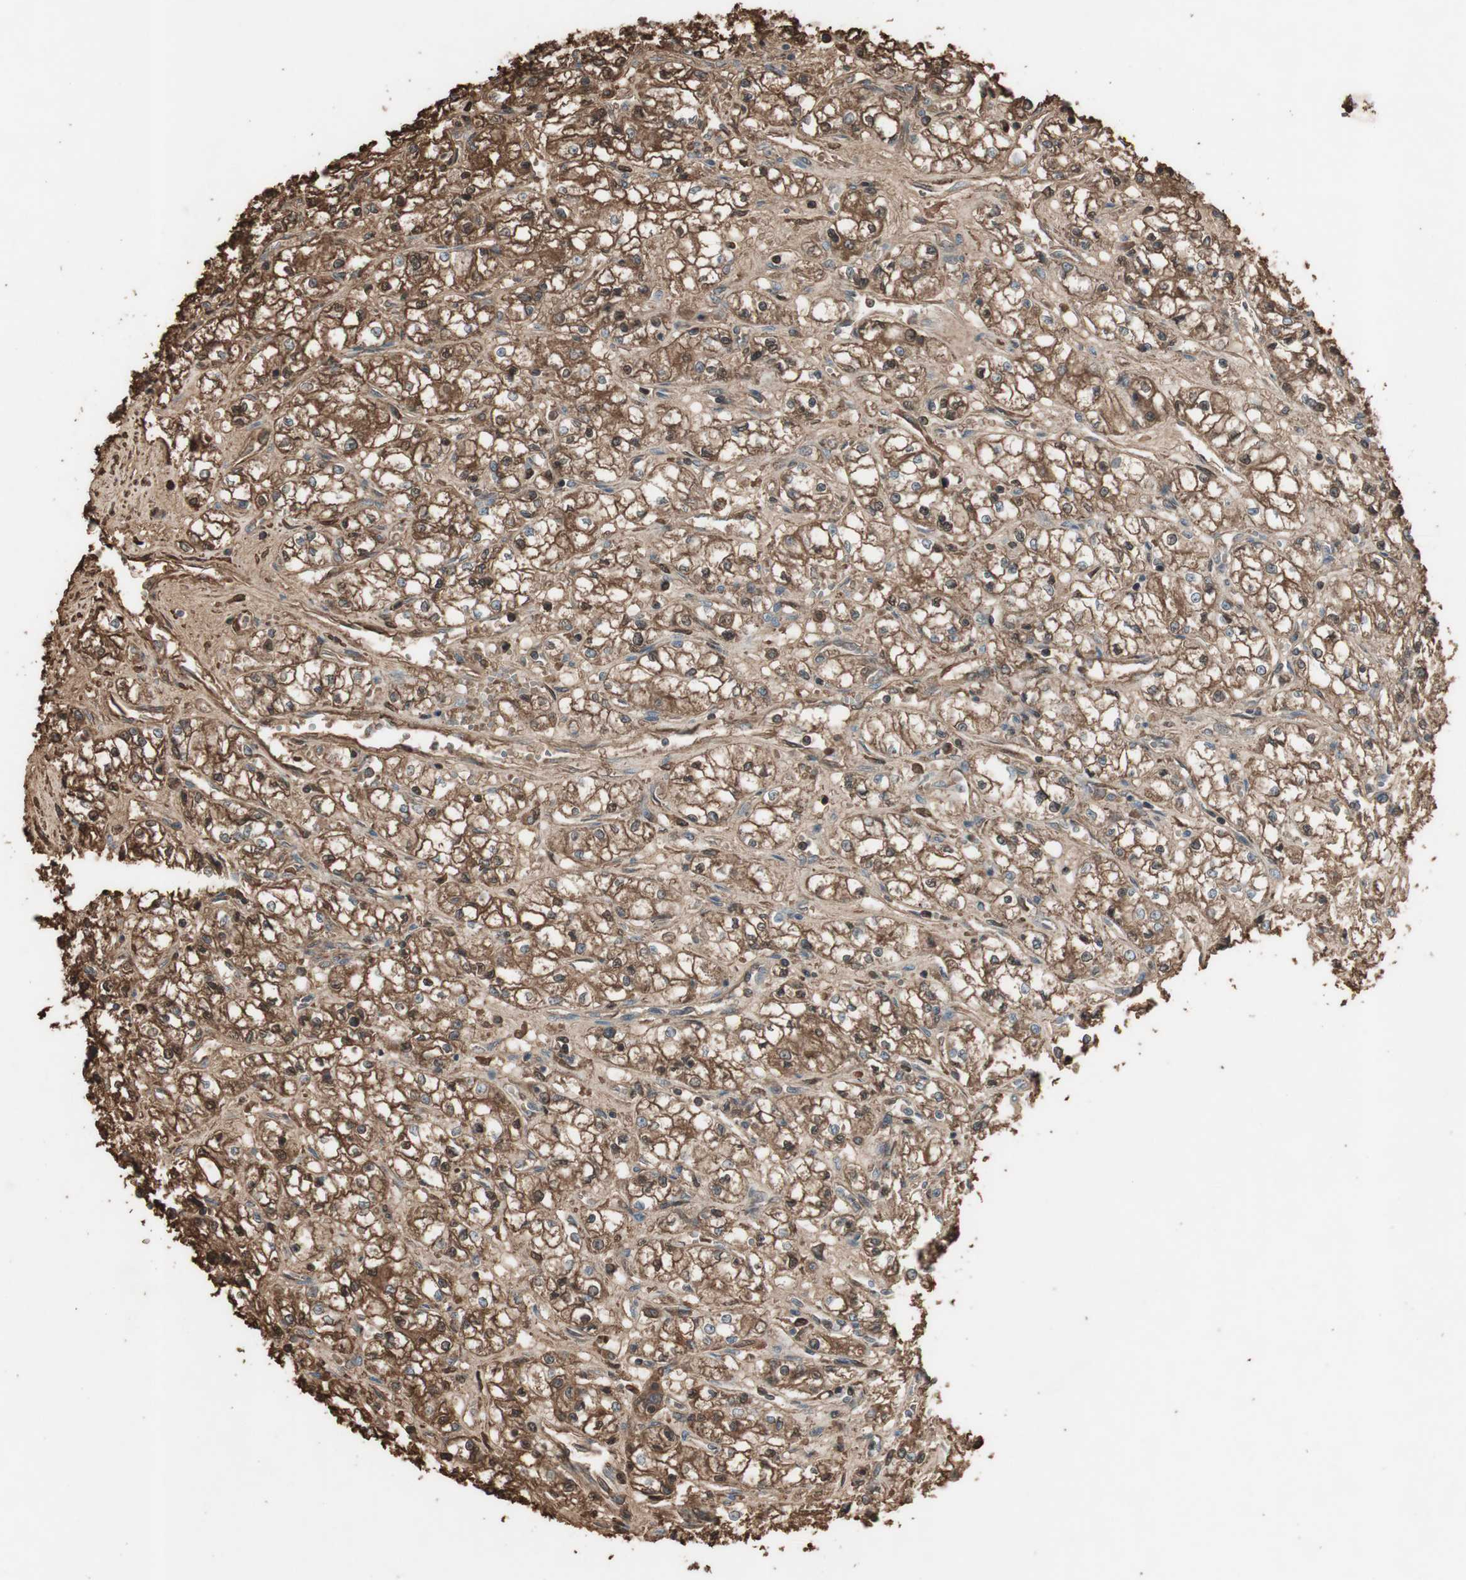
{"staining": {"intensity": "moderate", "quantity": ">75%", "location": "cytoplasmic/membranous"}, "tissue": "renal cancer", "cell_type": "Tumor cells", "image_type": "cancer", "snomed": [{"axis": "morphology", "description": "Normal tissue, NOS"}, {"axis": "morphology", "description": "Adenocarcinoma, NOS"}, {"axis": "topography", "description": "Kidney"}], "caption": "Immunohistochemistry (IHC) (DAB) staining of human renal cancer (adenocarcinoma) exhibits moderate cytoplasmic/membranous protein positivity in about >75% of tumor cells.", "gene": "MMP14", "patient": {"sex": "male", "age": 59}}